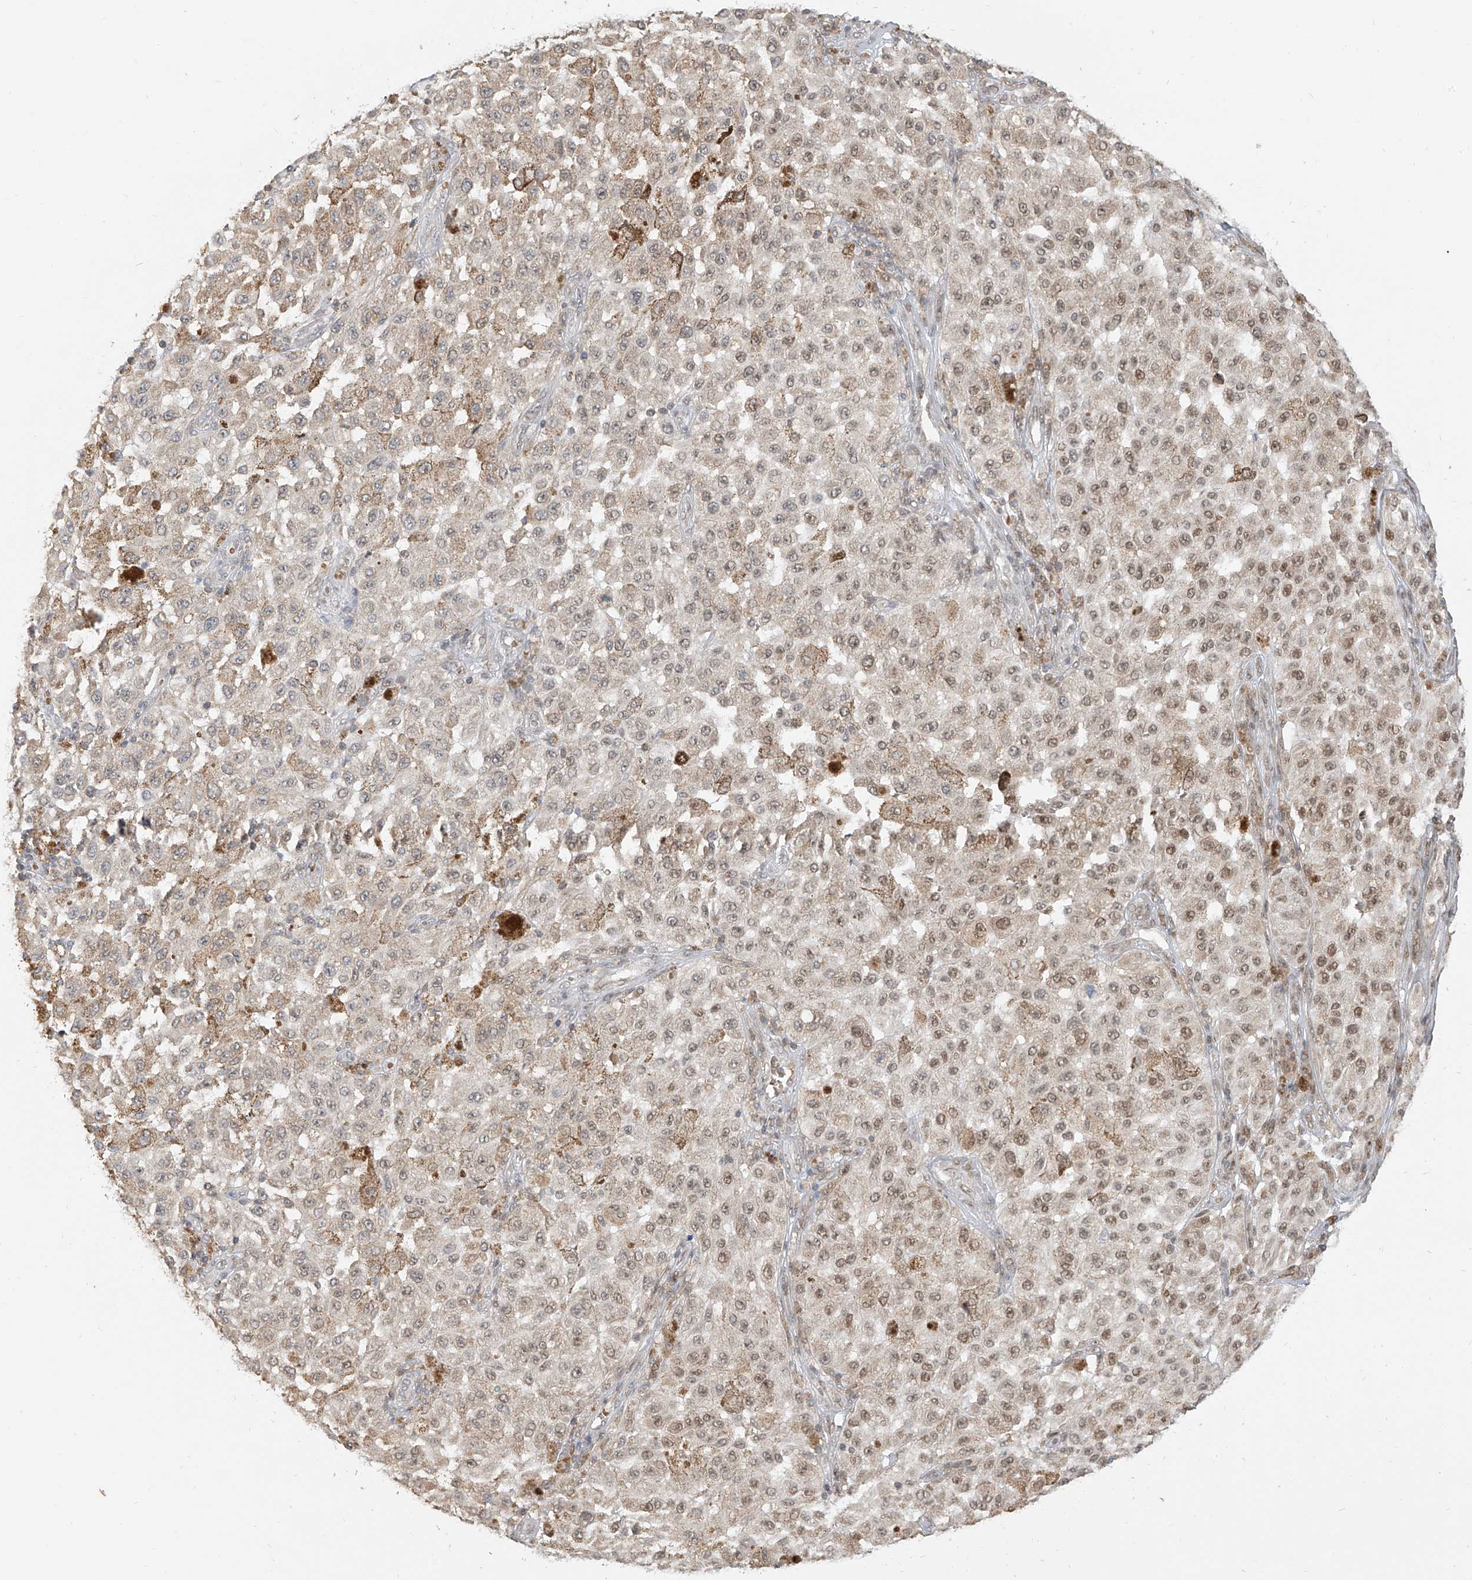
{"staining": {"intensity": "moderate", "quantity": ">75%", "location": "nuclear"}, "tissue": "melanoma", "cell_type": "Tumor cells", "image_type": "cancer", "snomed": [{"axis": "morphology", "description": "Malignant melanoma, NOS"}, {"axis": "topography", "description": "Skin"}], "caption": "A histopathology image of human melanoma stained for a protein demonstrates moderate nuclear brown staining in tumor cells.", "gene": "ZMYM2", "patient": {"sex": "female", "age": 64}}